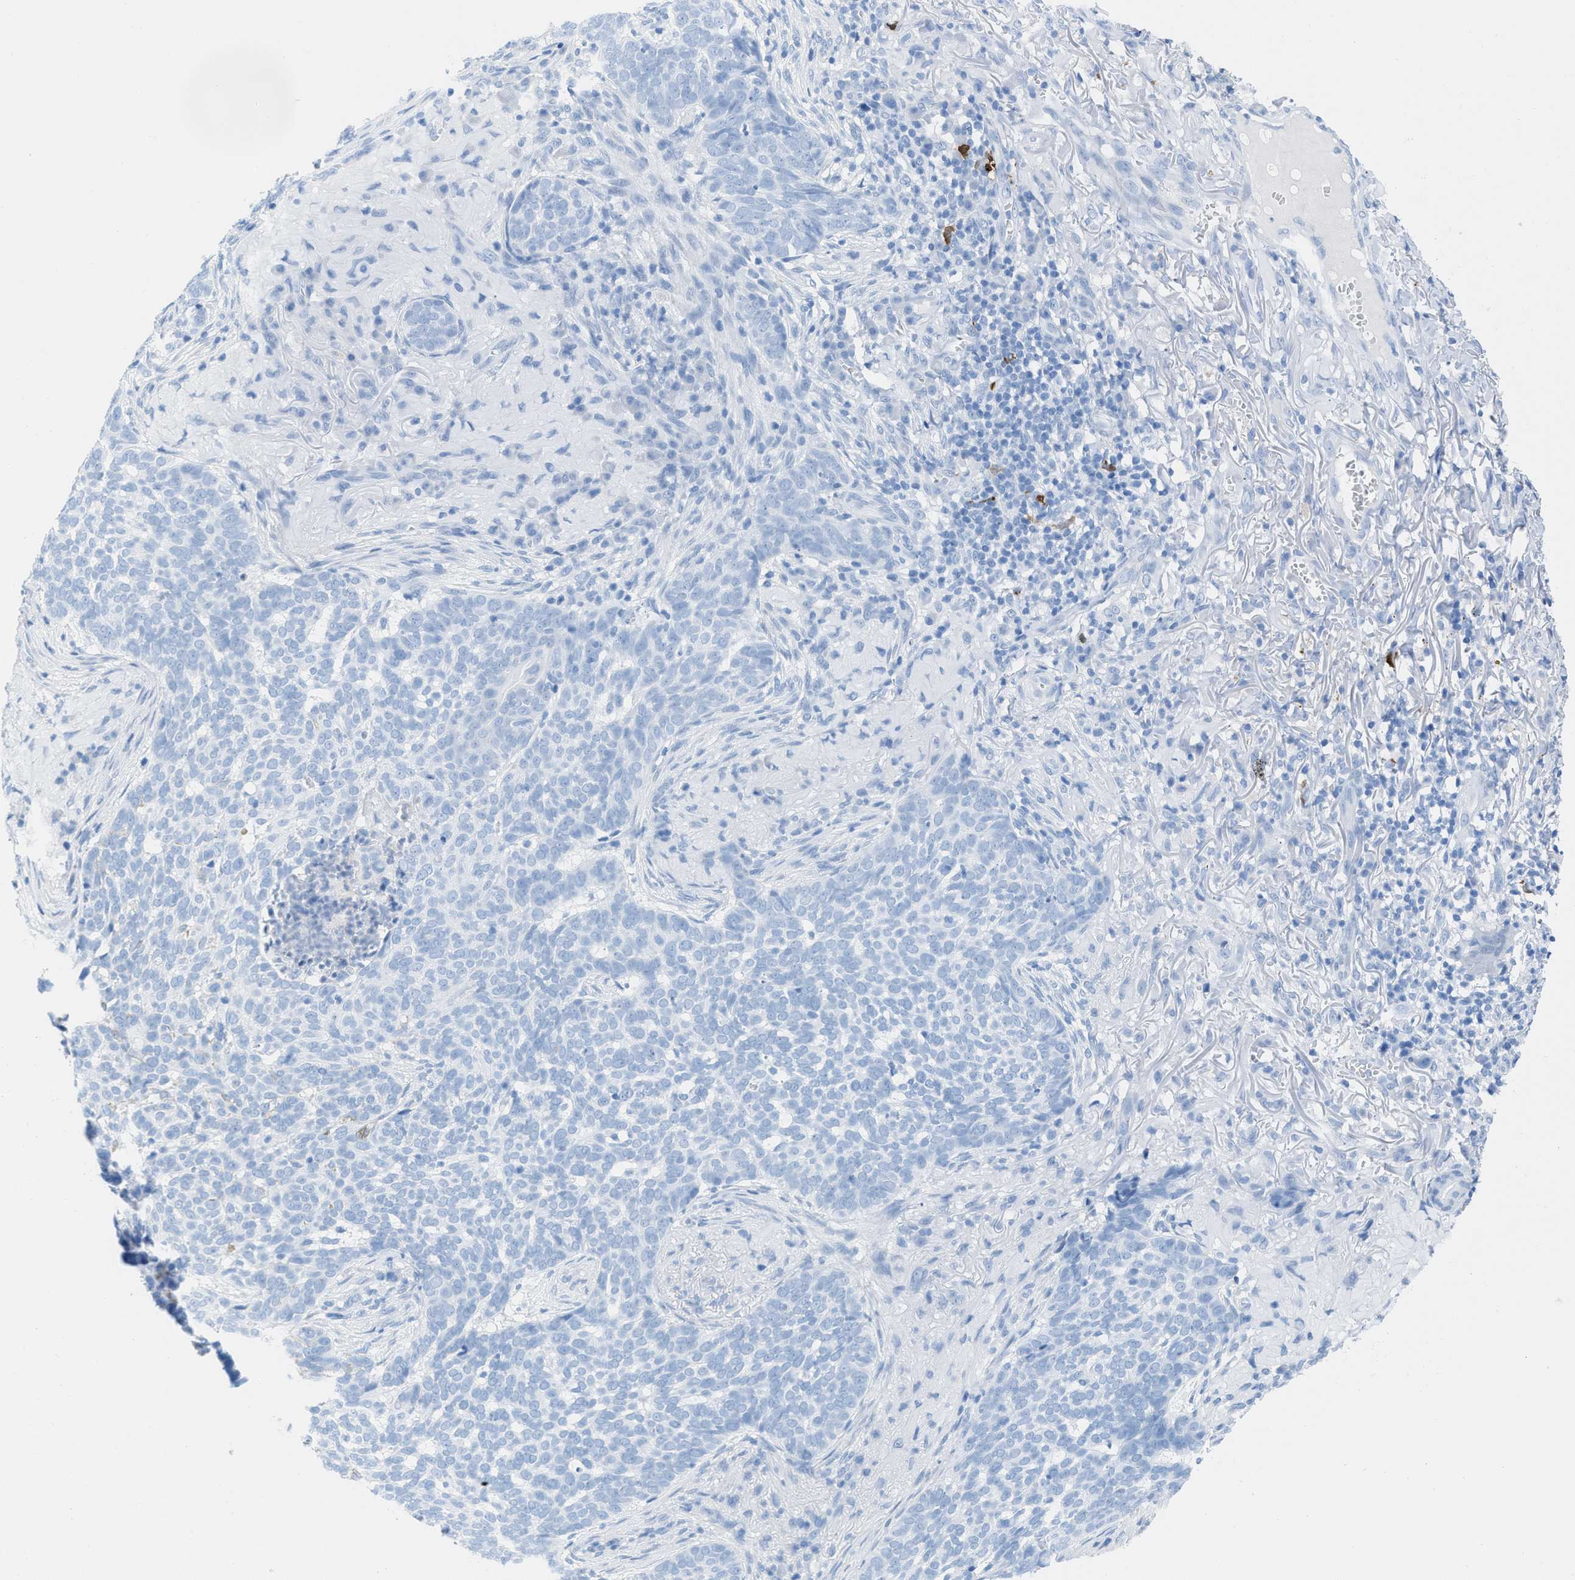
{"staining": {"intensity": "negative", "quantity": "none", "location": "none"}, "tissue": "skin cancer", "cell_type": "Tumor cells", "image_type": "cancer", "snomed": [{"axis": "morphology", "description": "Basal cell carcinoma"}, {"axis": "topography", "description": "Skin"}], "caption": "Image shows no significant protein expression in tumor cells of basal cell carcinoma (skin). (DAB immunohistochemistry (IHC) with hematoxylin counter stain).", "gene": "TCL1A", "patient": {"sex": "male", "age": 85}}